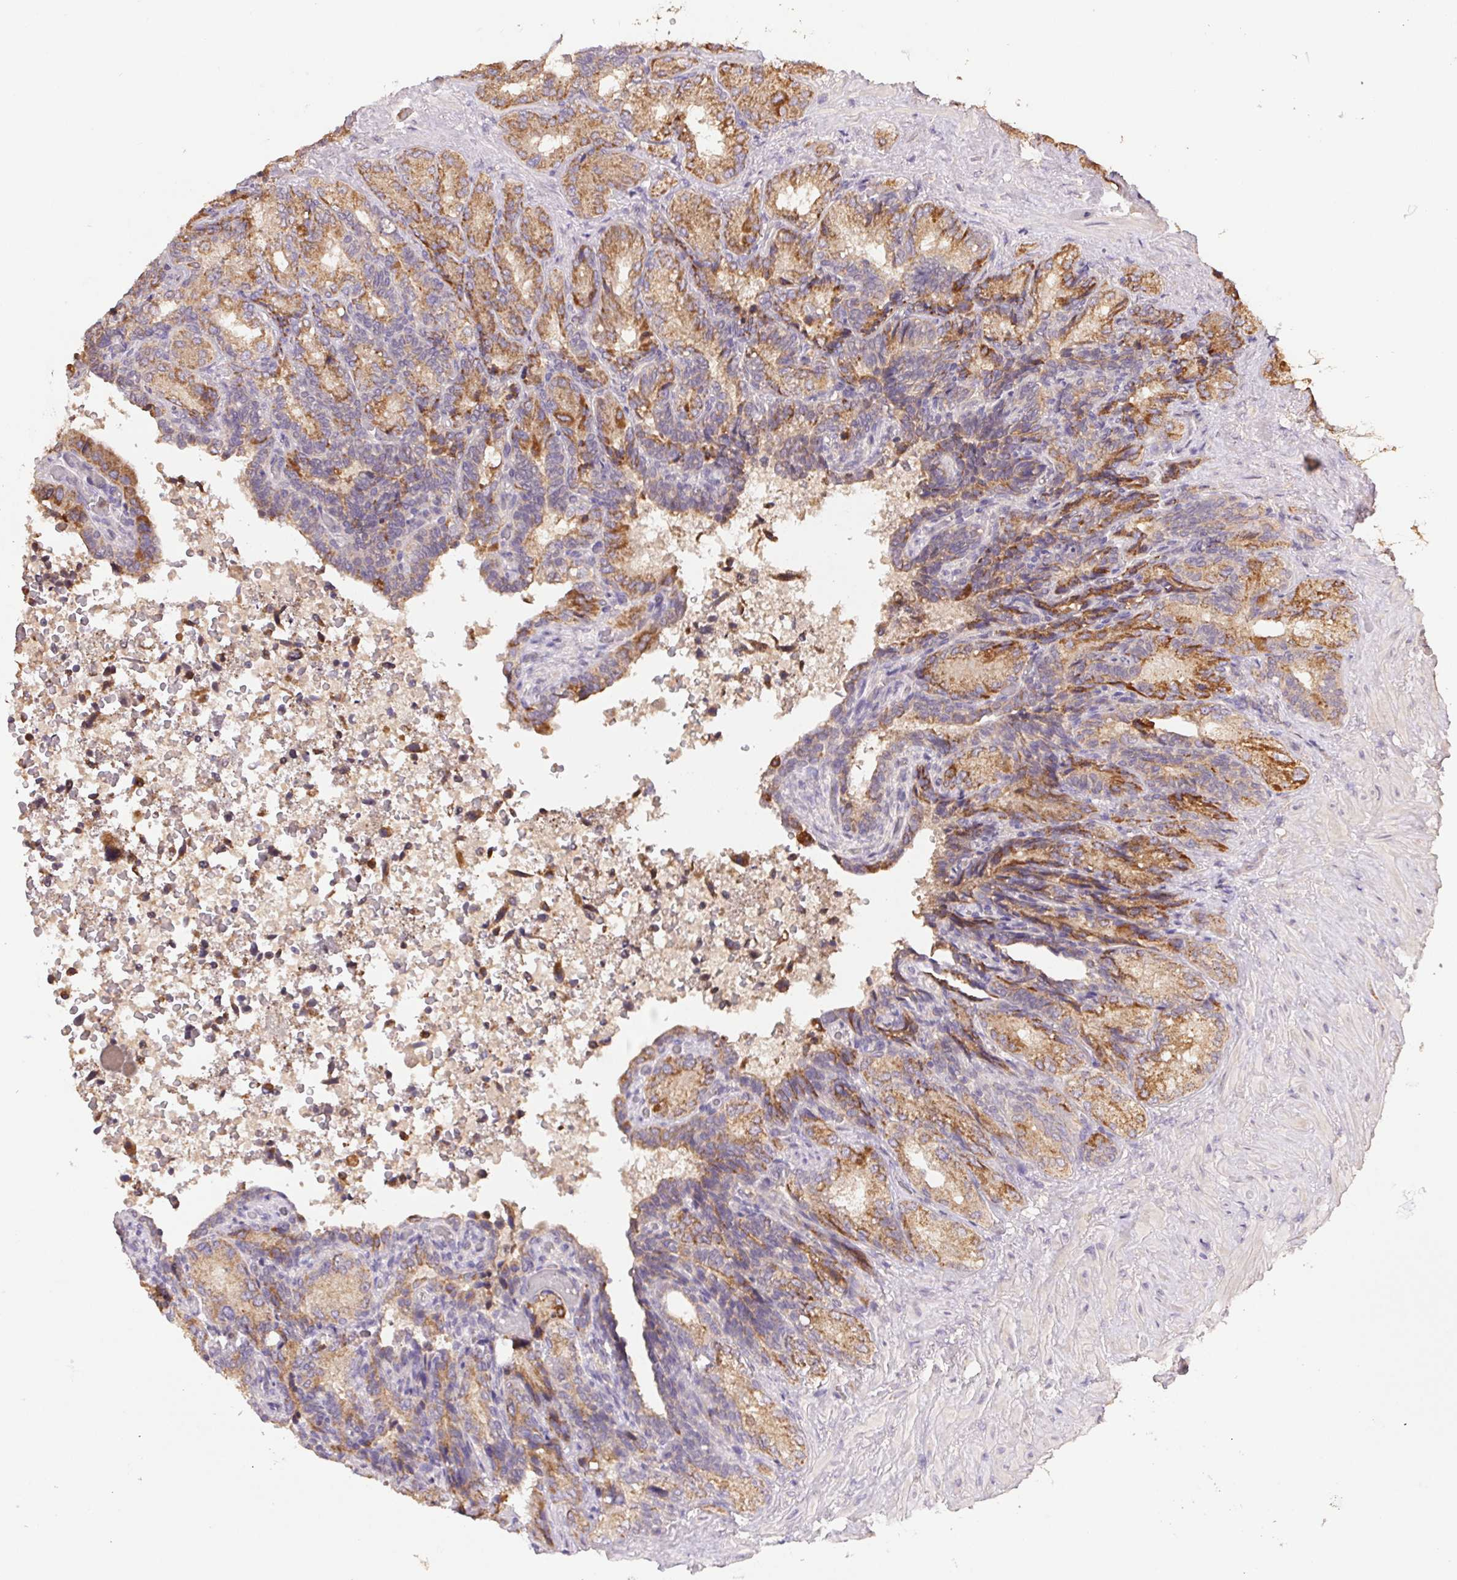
{"staining": {"intensity": "moderate", "quantity": "25%-75%", "location": "cytoplasmic/membranous"}, "tissue": "seminal vesicle", "cell_type": "Glandular cells", "image_type": "normal", "snomed": [{"axis": "morphology", "description": "Normal tissue, NOS"}, {"axis": "topography", "description": "Seminal veicle"}], "caption": "Immunohistochemistry (IHC) photomicrograph of normal human seminal vesicle stained for a protein (brown), which demonstrates medium levels of moderate cytoplasmic/membranous expression in about 25%-75% of glandular cells.", "gene": "RAB11A", "patient": {"sex": "male", "age": 68}}